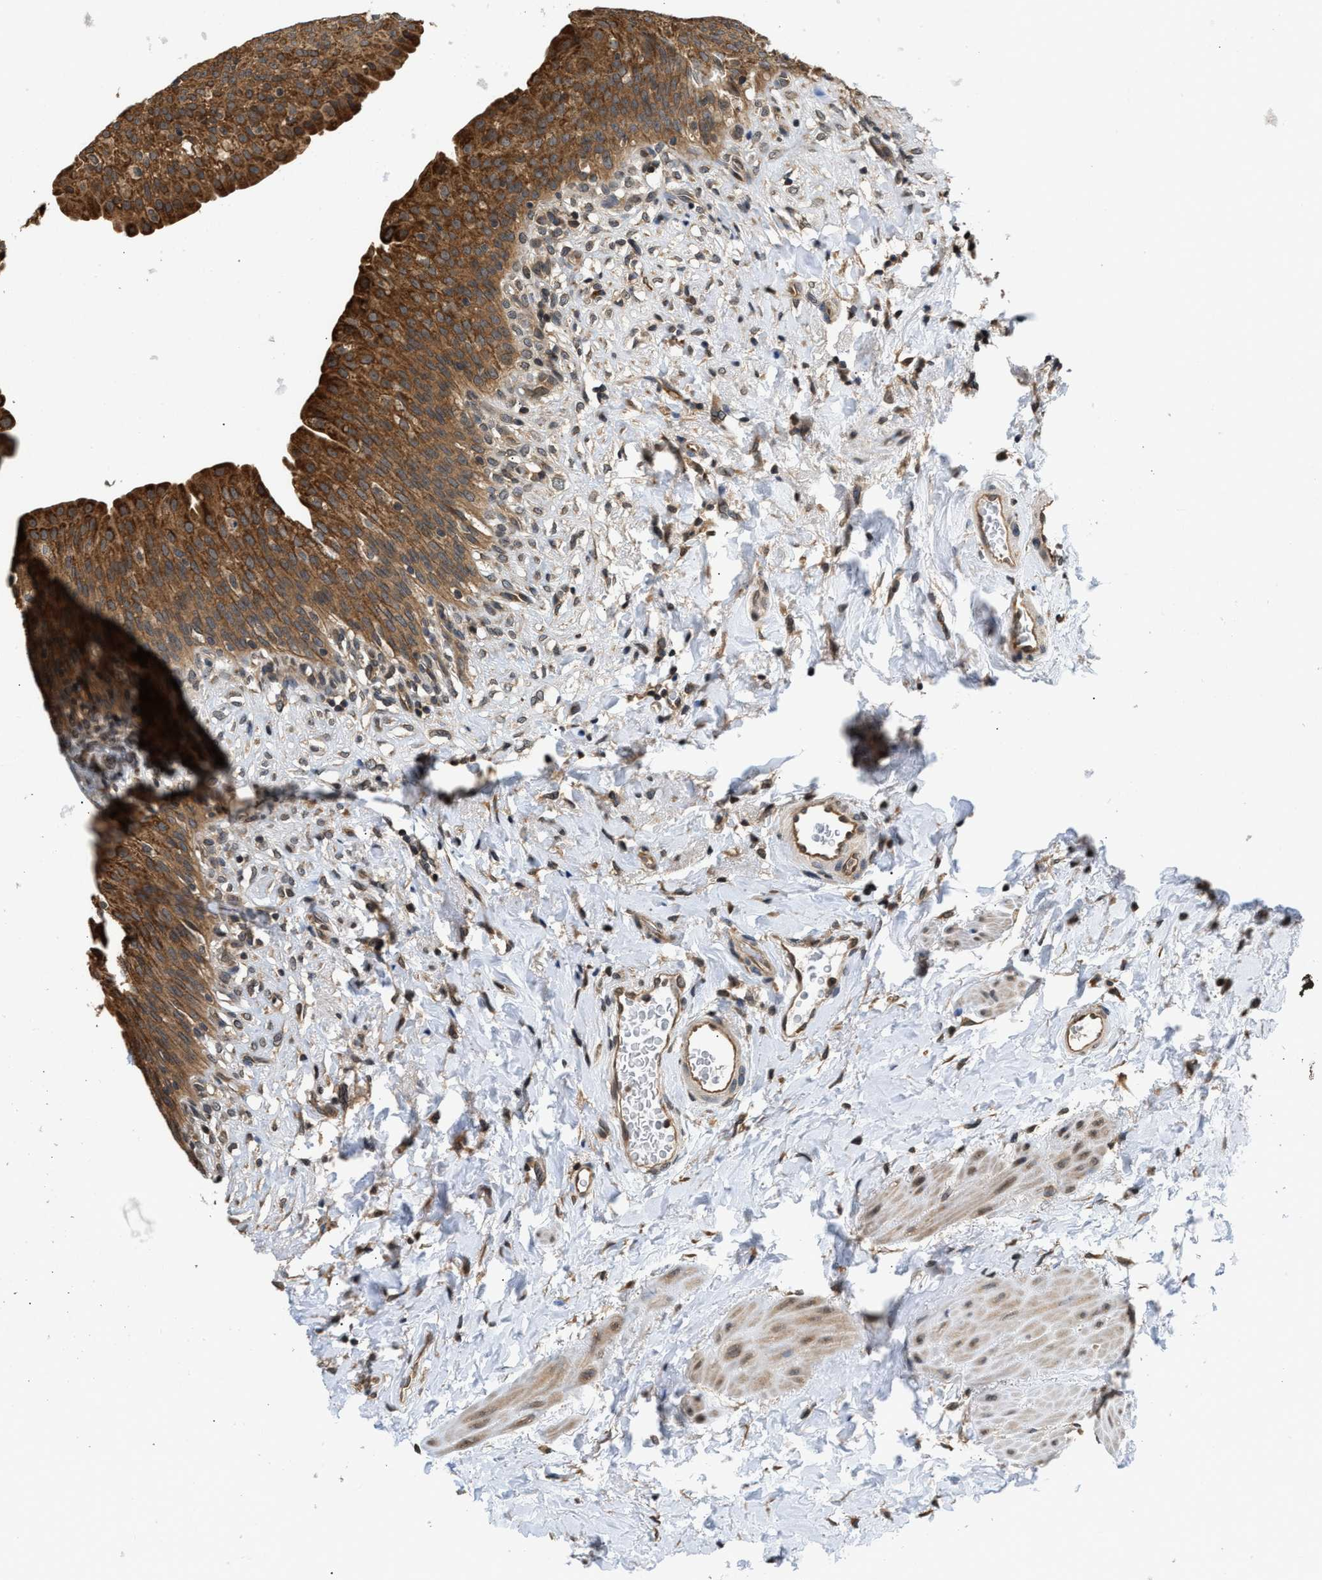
{"staining": {"intensity": "strong", "quantity": ">75%", "location": "cytoplasmic/membranous"}, "tissue": "urinary bladder", "cell_type": "Urothelial cells", "image_type": "normal", "snomed": [{"axis": "morphology", "description": "Normal tissue, NOS"}, {"axis": "topography", "description": "Urinary bladder"}], "caption": "Brown immunohistochemical staining in benign urinary bladder shows strong cytoplasmic/membranous staining in about >75% of urothelial cells. (DAB (3,3'-diaminobenzidine) IHC, brown staining for protein, blue staining for nuclei).", "gene": "RAB29", "patient": {"sex": "female", "age": 79}}